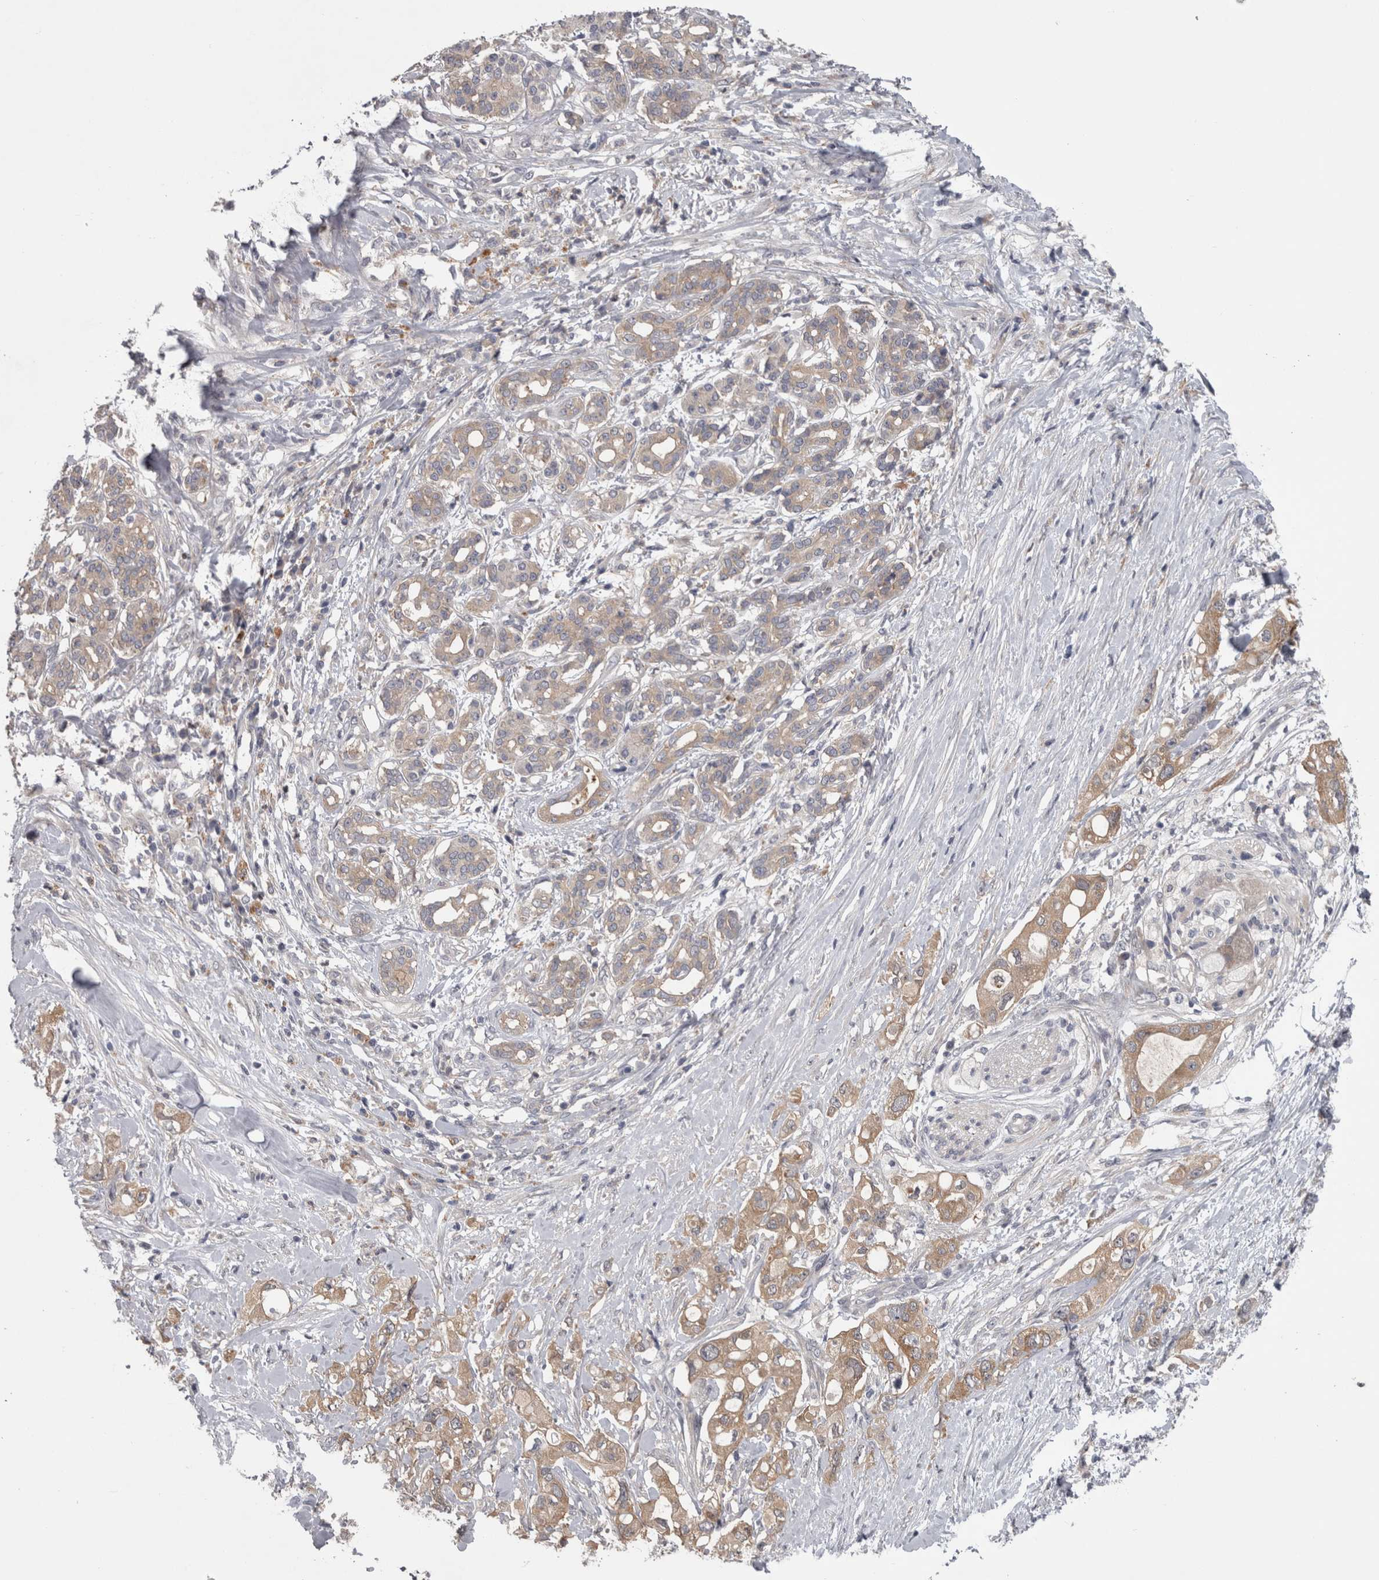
{"staining": {"intensity": "moderate", "quantity": ">75%", "location": "cytoplasmic/membranous"}, "tissue": "pancreatic cancer", "cell_type": "Tumor cells", "image_type": "cancer", "snomed": [{"axis": "morphology", "description": "Adenocarcinoma, NOS"}, {"axis": "topography", "description": "Pancreas"}], "caption": "This histopathology image demonstrates immunohistochemistry staining of human pancreatic cancer (adenocarcinoma), with medium moderate cytoplasmic/membranous expression in about >75% of tumor cells.", "gene": "PRKCI", "patient": {"sex": "female", "age": 56}}